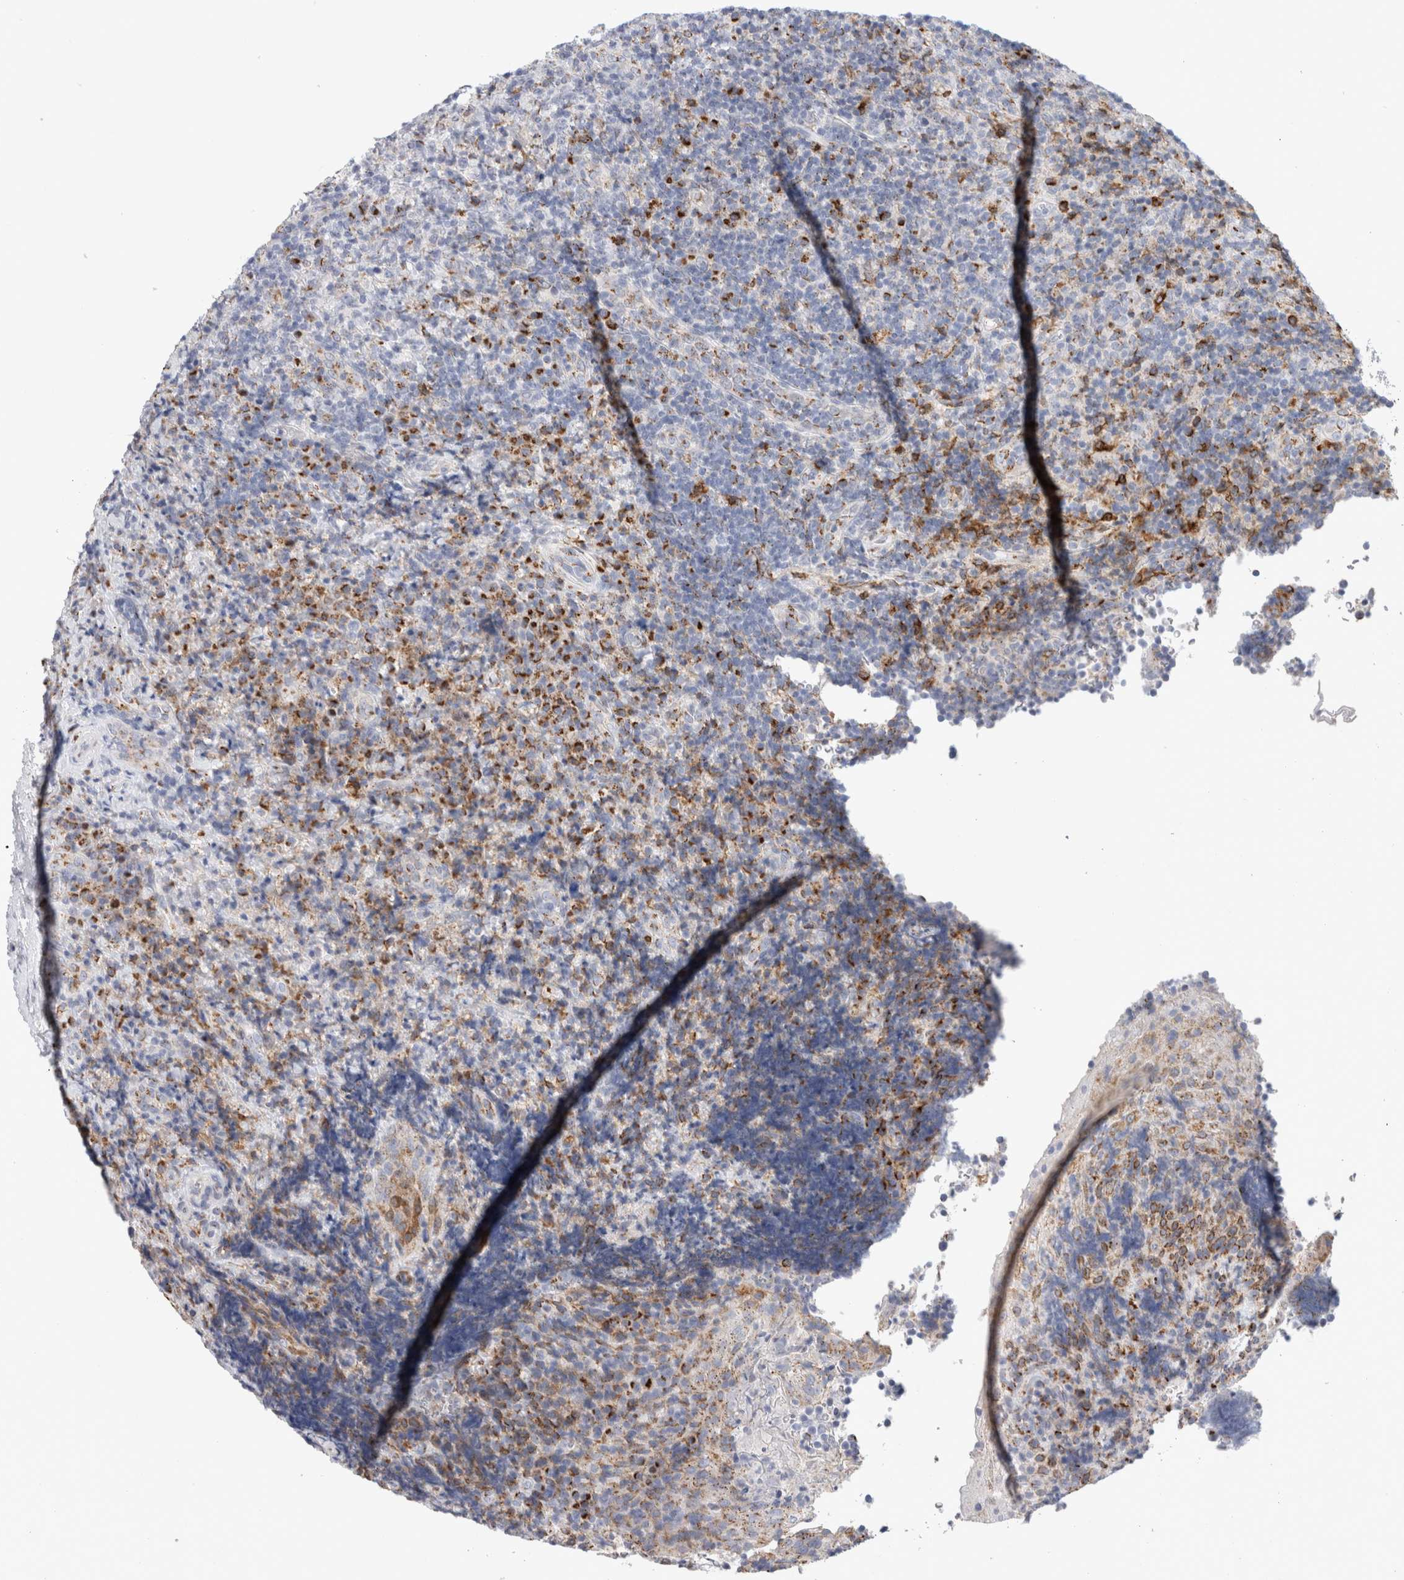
{"staining": {"intensity": "moderate", "quantity": "<25%", "location": "cytoplasmic/membranous"}, "tissue": "lymphoma", "cell_type": "Tumor cells", "image_type": "cancer", "snomed": [{"axis": "morphology", "description": "Malignant lymphoma, non-Hodgkin's type, High grade"}, {"axis": "topography", "description": "Tonsil"}], "caption": "Immunohistochemistry (IHC) staining of high-grade malignant lymphoma, non-Hodgkin's type, which exhibits low levels of moderate cytoplasmic/membranous expression in about <25% of tumor cells indicating moderate cytoplasmic/membranous protein positivity. The staining was performed using DAB (3,3'-diaminobenzidine) (brown) for protein detection and nuclei were counterstained in hematoxylin (blue).", "gene": "MCFD2", "patient": {"sex": "female", "age": 36}}